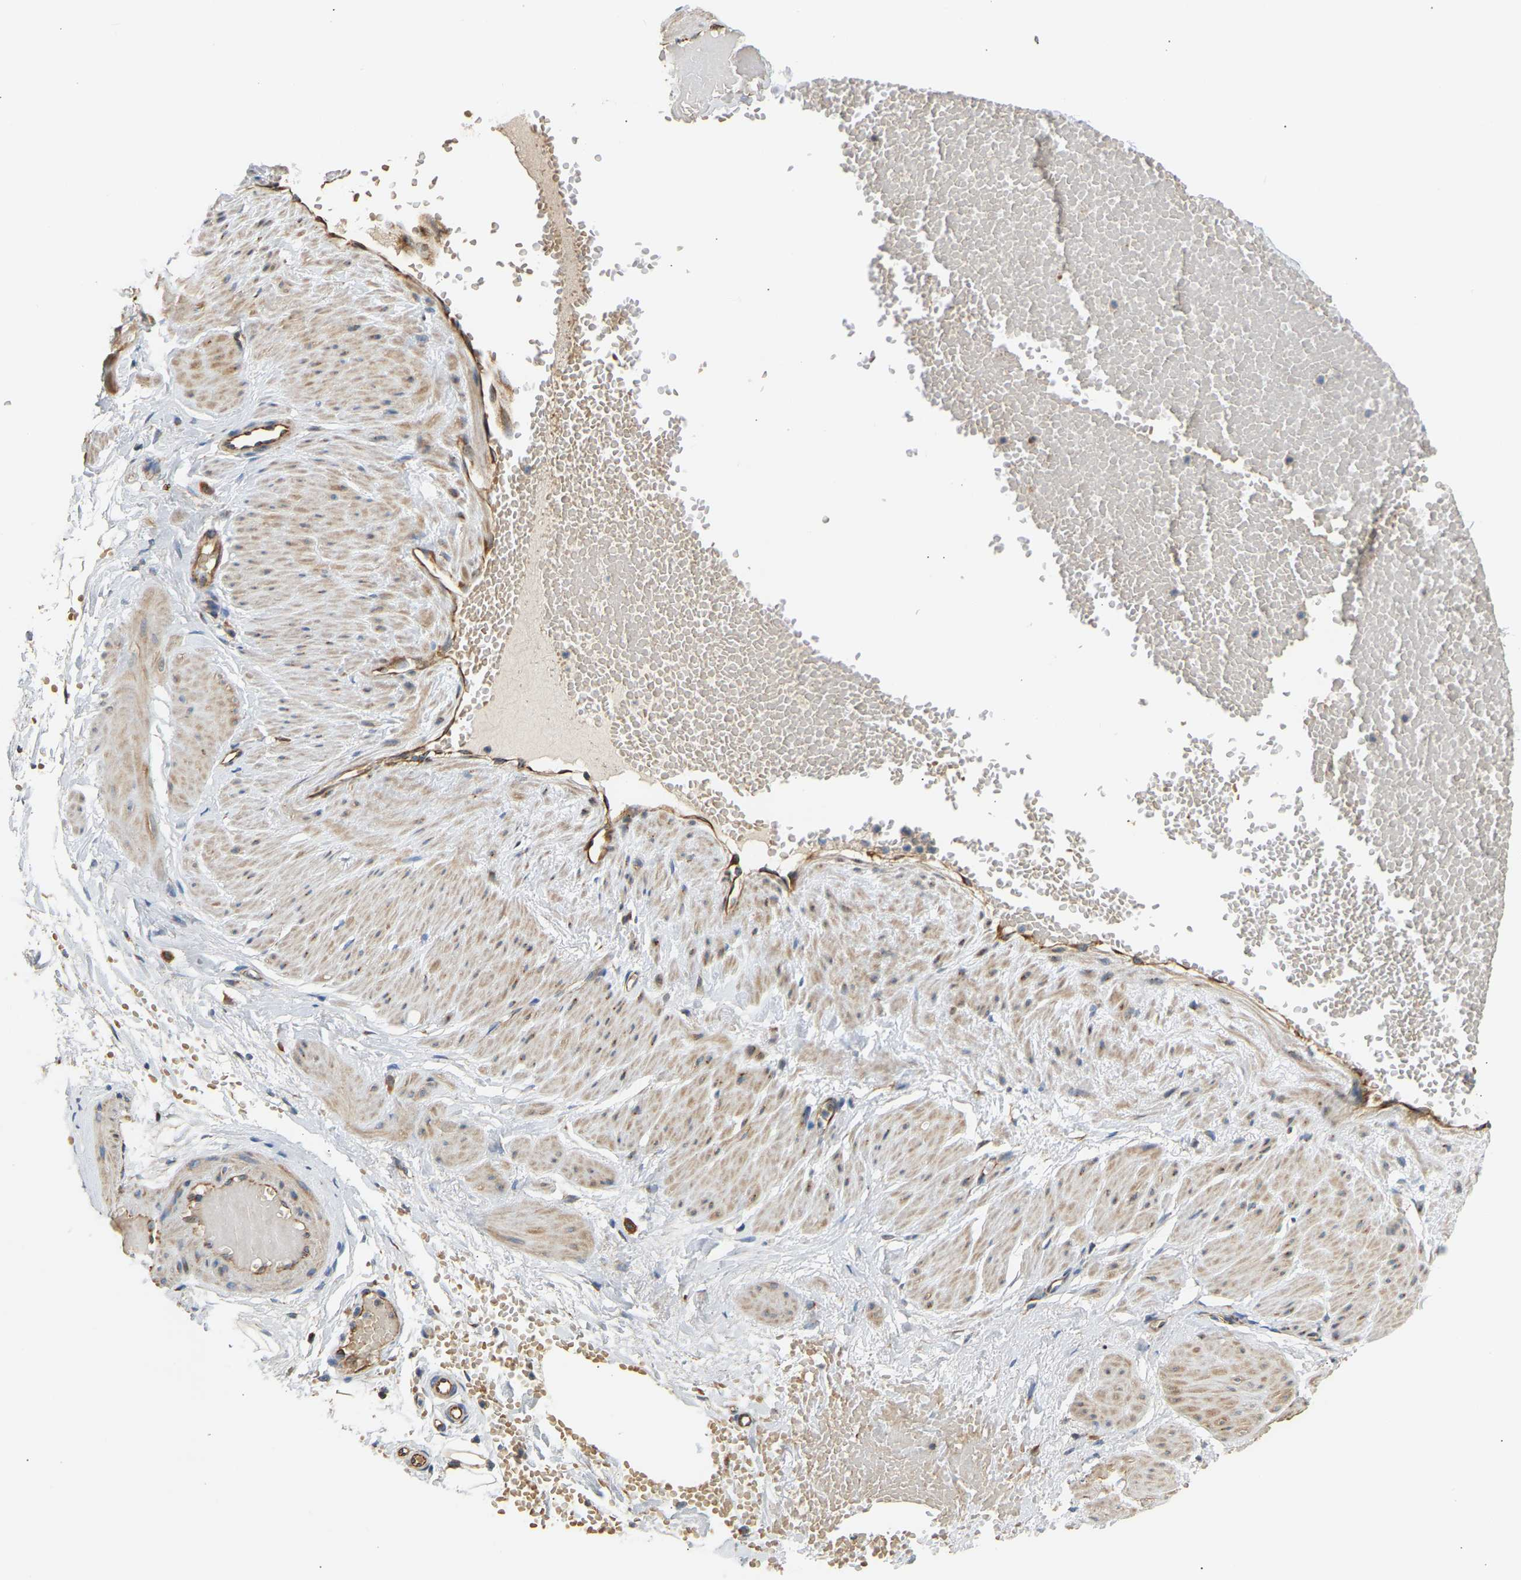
{"staining": {"intensity": "moderate", "quantity": ">75%", "location": "cytoplasmic/membranous"}, "tissue": "adipose tissue", "cell_type": "Adipocytes", "image_type": "normal", "snomed": [{"axis": "morphology", "description": "Normal tissue, NOS"}, {"axis": "topography", "description": "Soft tissue"}], "caption": "Adipocytes show moderate cytoplasmic/membranous positivity in approximately >75% of cells in unremarkable adipose tissue.", "gene": "YIPF2", "patient": {"sex": "male", "age": 72}}